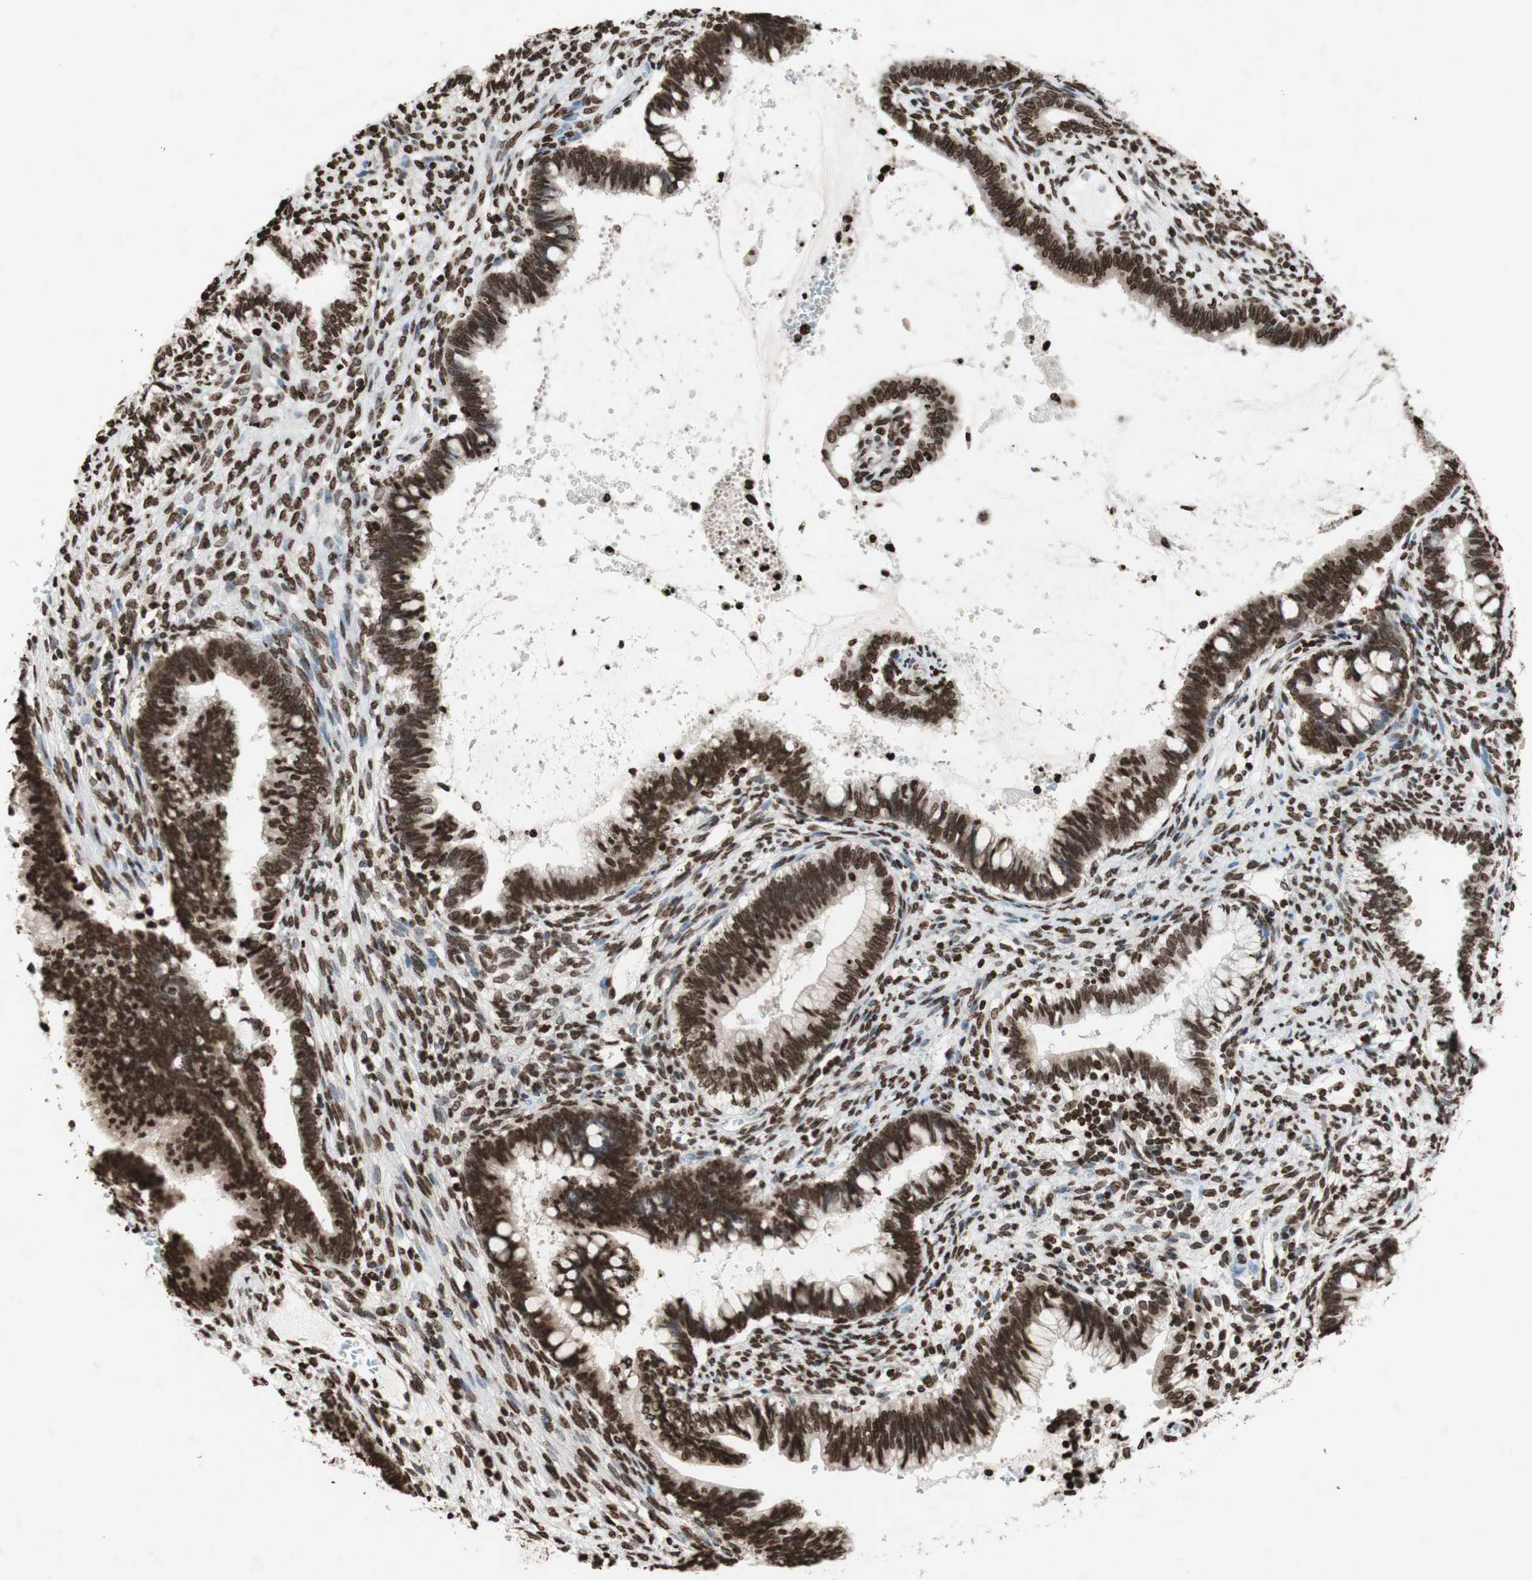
{"staining": {"intensity": "strong", "quantity": ">75%", "location": "nuclear"}, "tissue": "cervical cancer", "cell_type": "Tumor cells", "image_type": "cancer", "snomed": [{"axis": "morphology", "description": "Adenocarcinoma, NOS"}, {"axis": "topography", "description": "Cervix"}], "caption": "This is an image of immunohistochemistry (IHC) staining of adenocarcinoma (cervical), which shows strong positivity in the nuclear of tumor cells.", "gene": "NCOA3", "patient": {"sex": "female", "age": 44}}